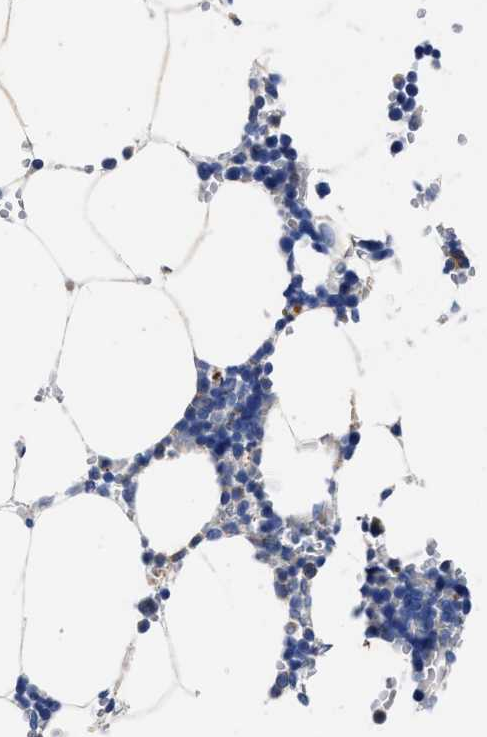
{"staining": {"intensity": "moderate", "quantity": "<25%", "location": "cytoplasmic/membranous"}, "tissue": "bone marrow", "cell_type": "Hematopoietic cells", "image_type": "normal", "snomed": [{"axis": "morphology", "description": "Normal tissue, NOS"}, {"axis": "topography", "description": "Bone marrow"}], "caption": "High-magnification brightfield microscopy of normal bone marrow stained with DAB (brown) and counterstained with hematoxylin (blue). hematopoietic cells exhibit moderate cytoplasmic/membranous staining is identified in approximately<25% of cells.", "gene": "OR10G3", "patient": {"sex": "male", "age": 70}}